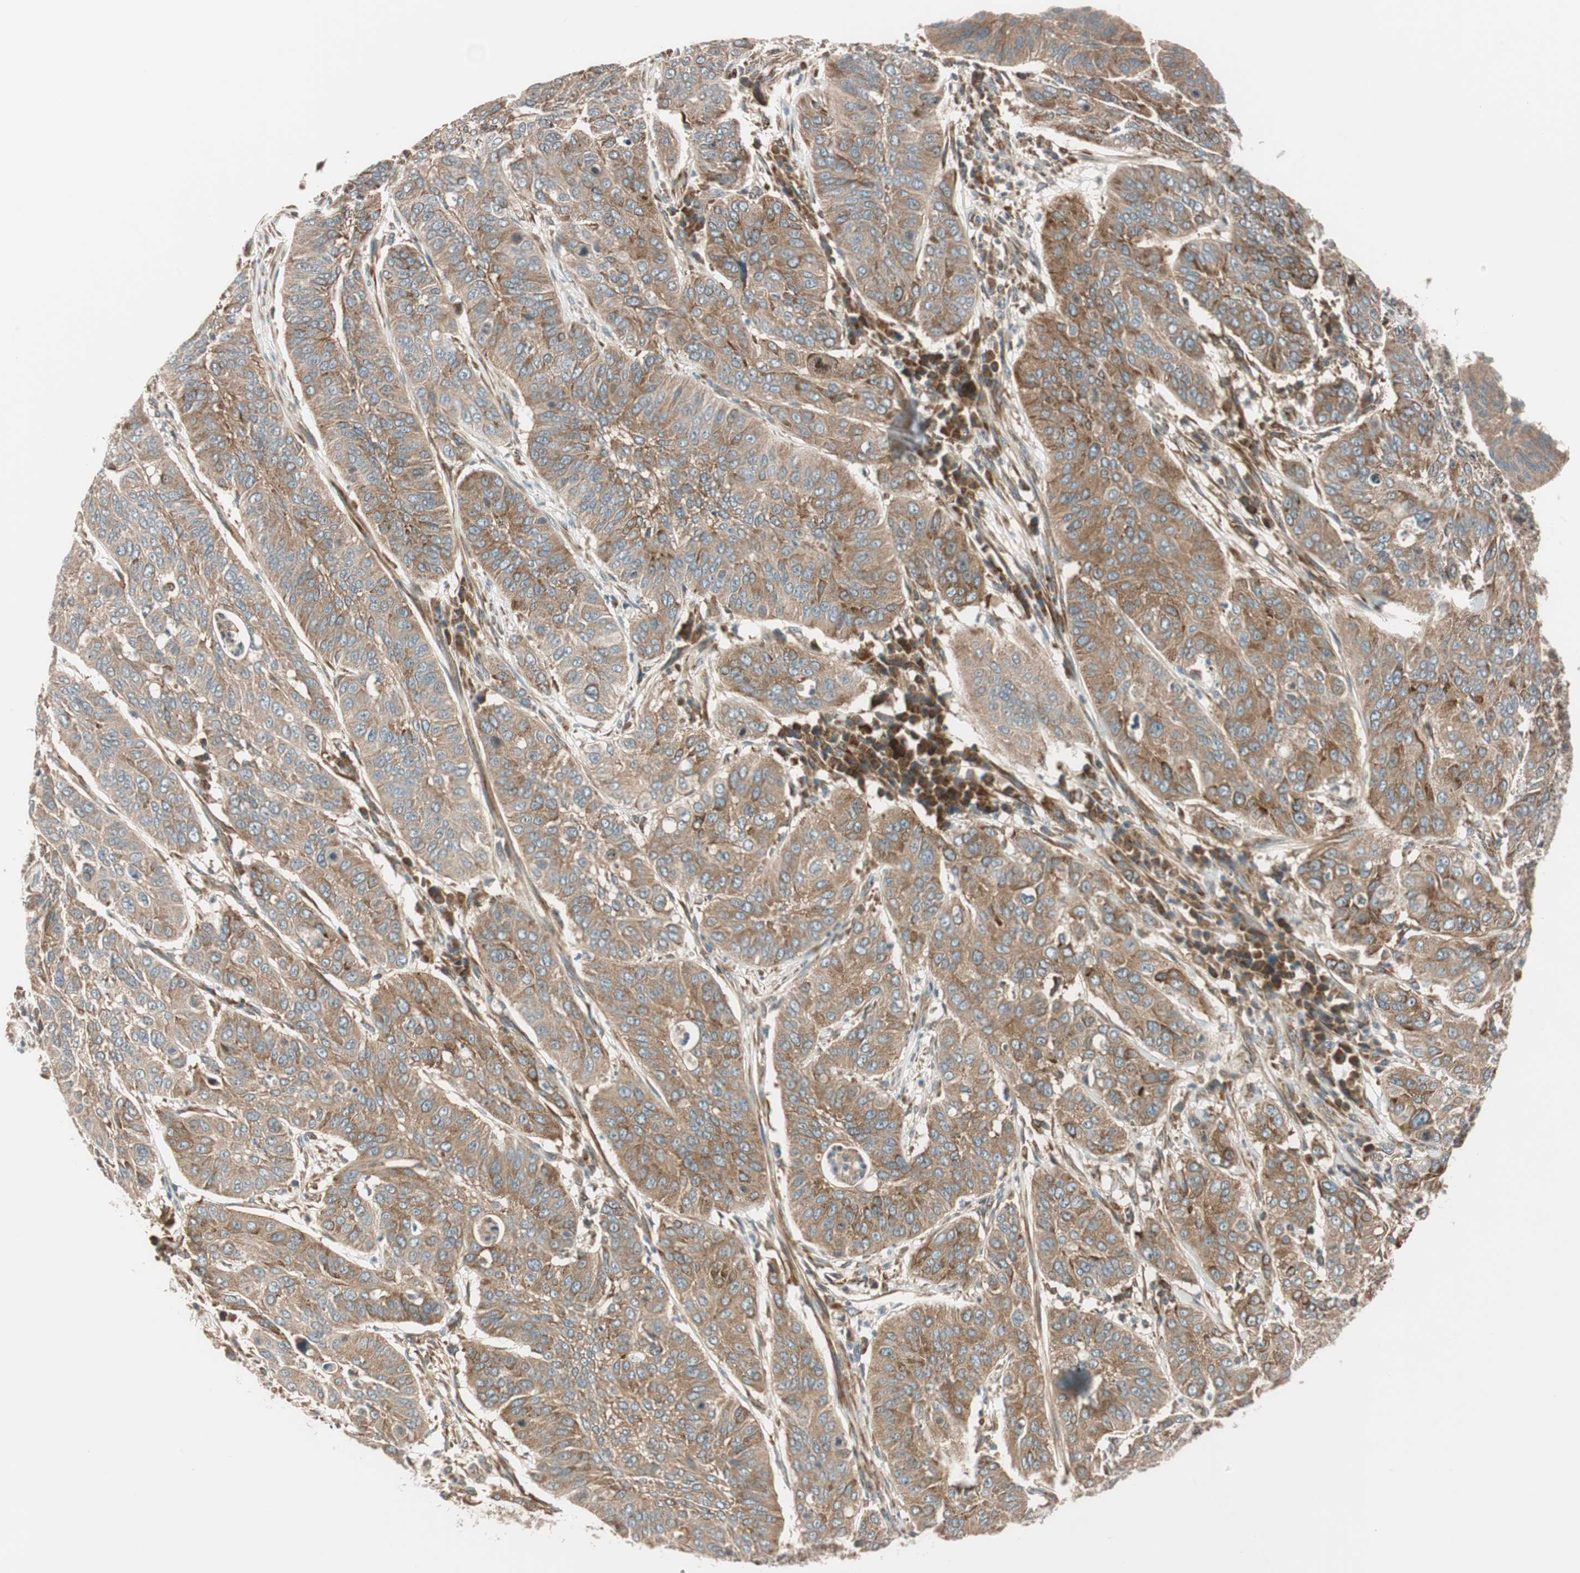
{"staining": {"intensity": "moderate", "quantity": ">75%", "location": "cytoplasmic/membranous"}, "tissue": "cervical cancer", "cell_type": "Tumor cells", "image_type": "cancer", "snomed": [{"axis": "morphology", "description": "Squamous cell carcinoma, NOS"}, {"axis": "topography", "description": "Cervix"}], "caption": "Cervical squamous cell carcinoma was stained to show a protein in brown. There is medium levels of moderate cytoplasmic/membranous staining in approximately >75% of tumor cells.", "gene": "ABI1", "patient": {"sex": "female", "age": 39}}